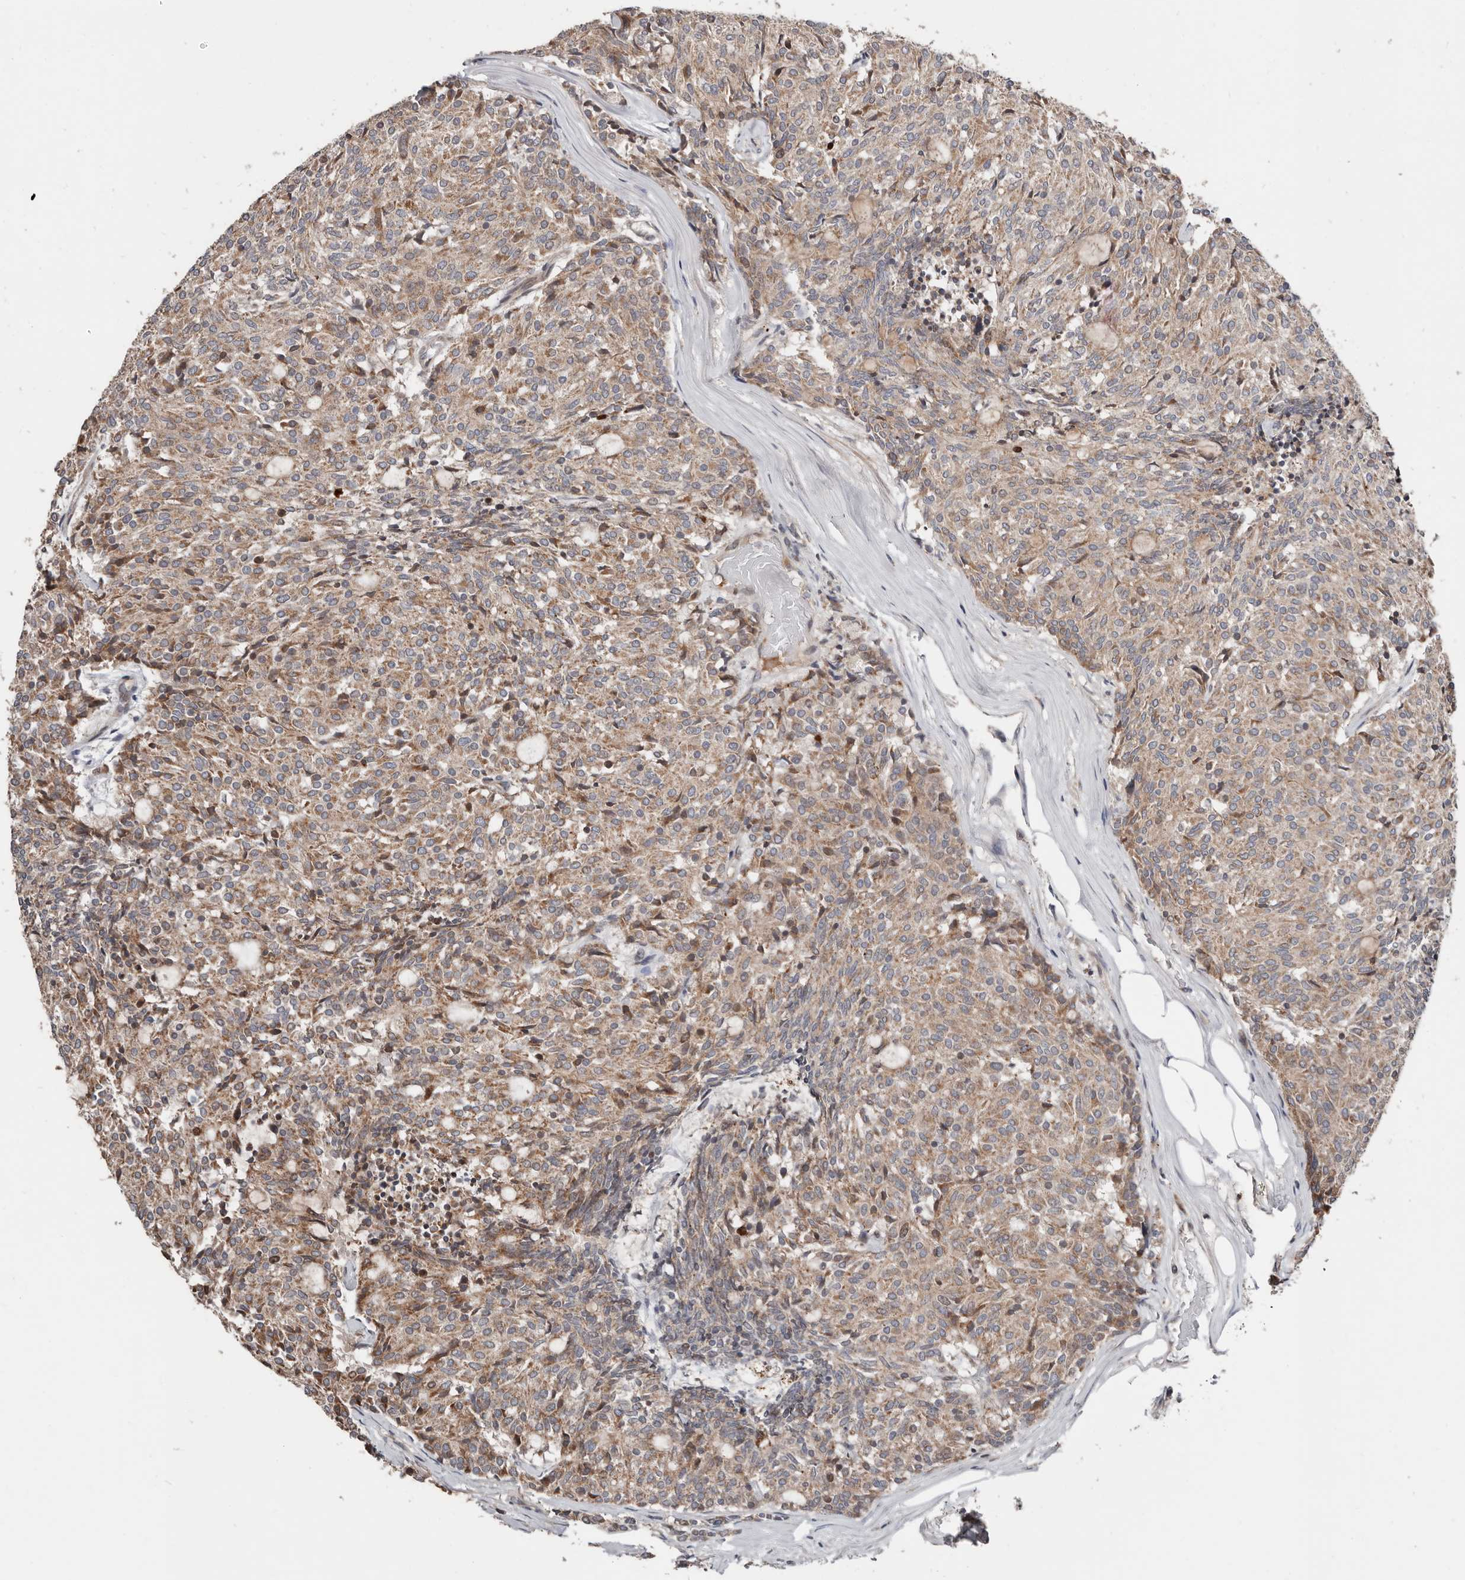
{"staining": {"intensity": "moderate", "quantity": ">75%", "location": "cytoplasmic/membranous"}, "tissue": "carcinoid", "cell_type": "Tumor cells", "image_type": "cancer", "snomed": [{"axis": "morphology", "description": "Carcinoid, malignant, NOS"}, {"axis": "topography", "description": "Pancreas"}], "caption": "High-magnification brightfield microscopy of carcinoid (malignant) stained with DAB (3,3'-diaminobenzidine) (brown) and counterstained with hematoxylin (blue). tumor cells exhibit moderate cytoplasmic/membranous positivity is identified in approximately>75% of cells.", "gene": "SMYD4", "patient": {"sex": "female", "age": 54}}